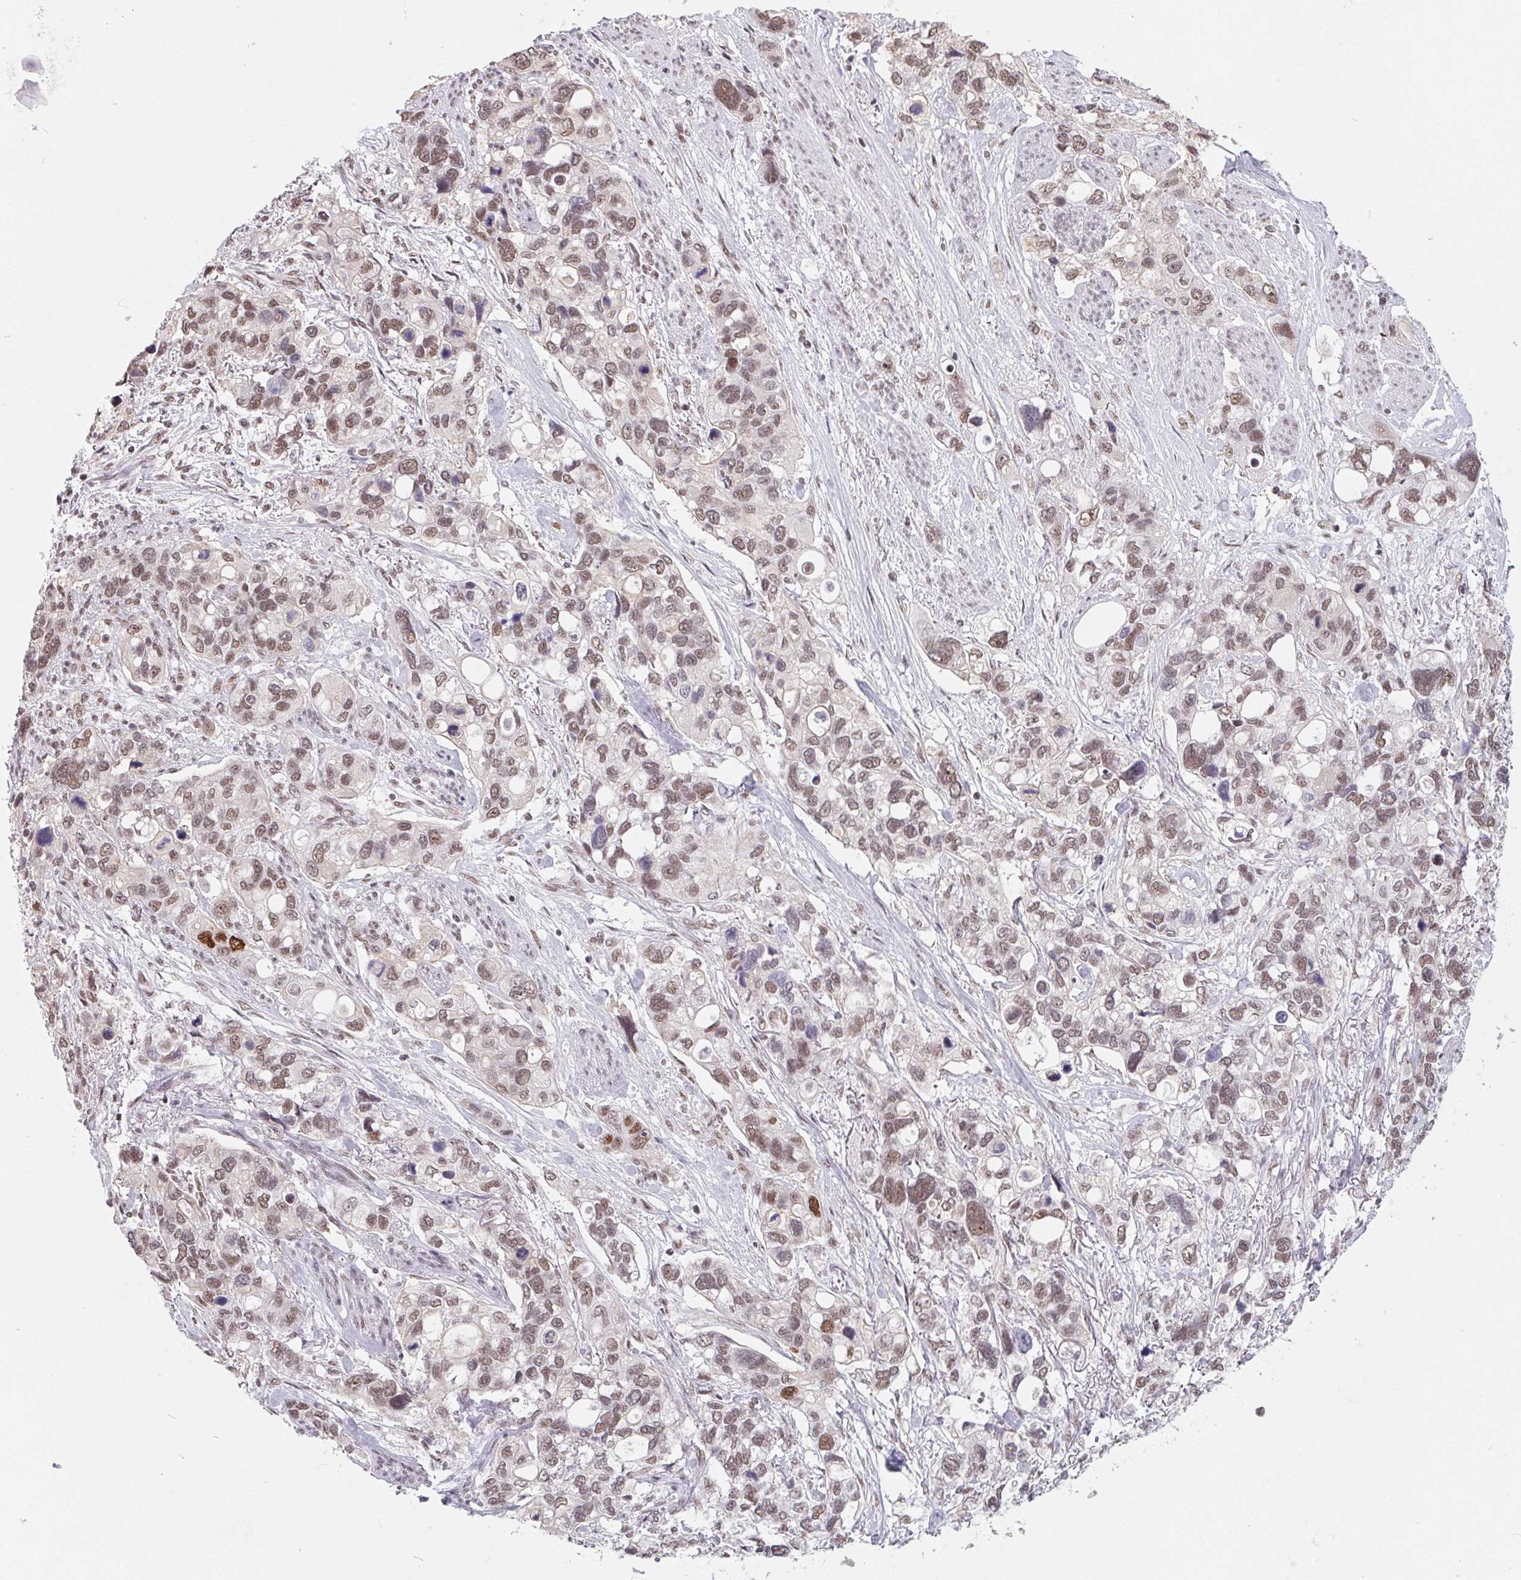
{"staining": {"intensity": "weak", "quantity": ">75%", "location": "nuclear"}, "tissue": "stomach cancer", "cell_type": "Tumor cells", "image_type": "cancer", "snomed": [{"axis": "morphology", "description": "Adenocarcinoma, NOS"}, {"axis": "topography", "description": "Stomach, upper"}], "caption": "A brown stain highlights weak nuclear expression of a protein in human stomach cancer (adenocarcinoma) tumor cells. The staining is performed using DAB brown chromogen to label protein expression. The nuclei are counter-stained blue using hematoxylin.", "gene": "TCERG1", "patient": {"sex": "female", "age": 81}}